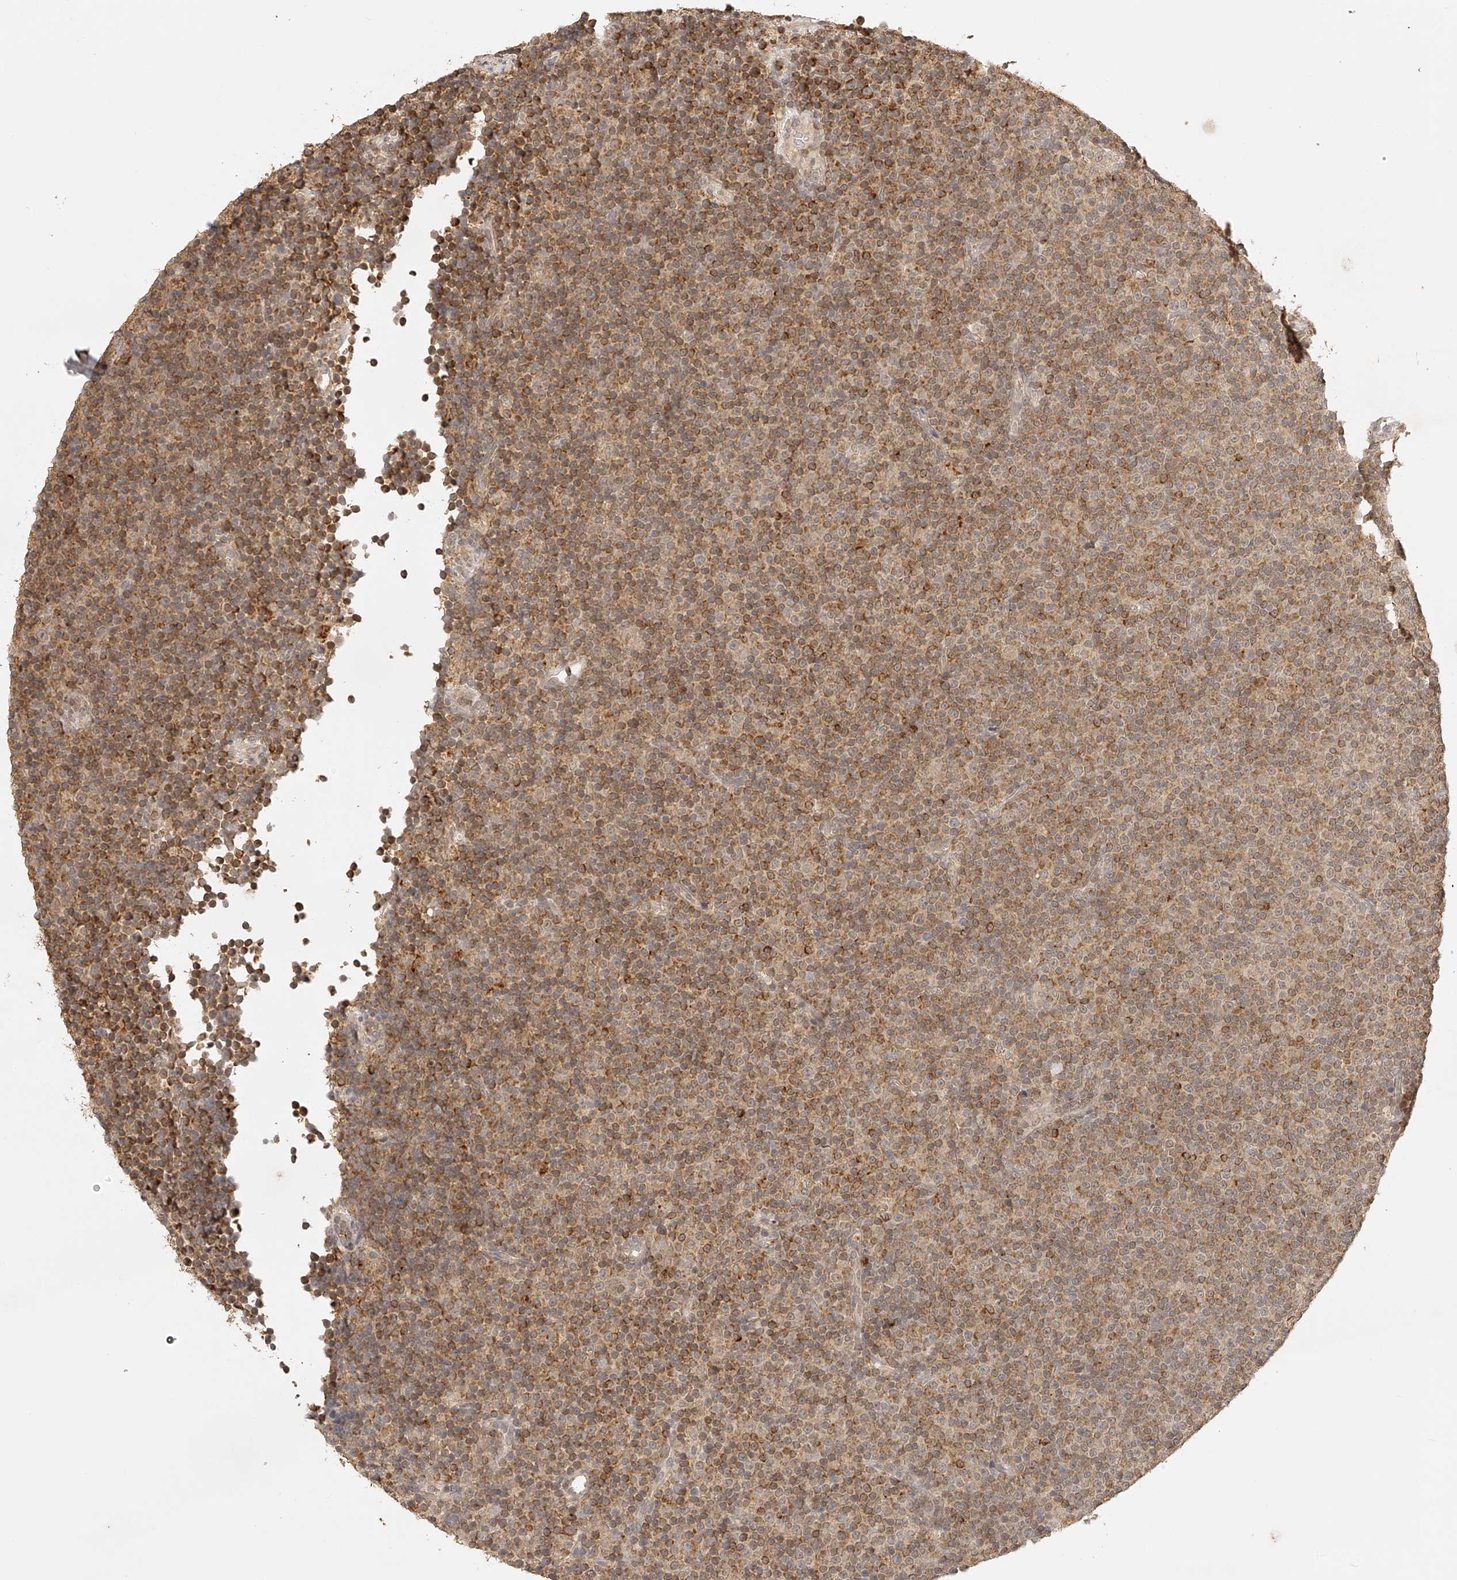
{"staining": {"intensity": "moderate", "quantity": ">75%", "location": "cytoplasmic/membranous"}, "tissue": "lymphoma", "cell_type": "Tumor cells", "image_type": "cancer", "snomed": [{"axis": "morphology", "description": "Malignant lymphoma, non-Hodgkin's type, Low grade"}, {"axis": "topography", "description": "Lymph node"}], "caption": "The image shows immunohistochemical staining of lymphoma. There is moderate cytoplasmic/membranous positivity is appreciated in approximately >75% of tumor cells.", "gene": "BCL2L11", "patient": {"sex": "female", "age": 67}}